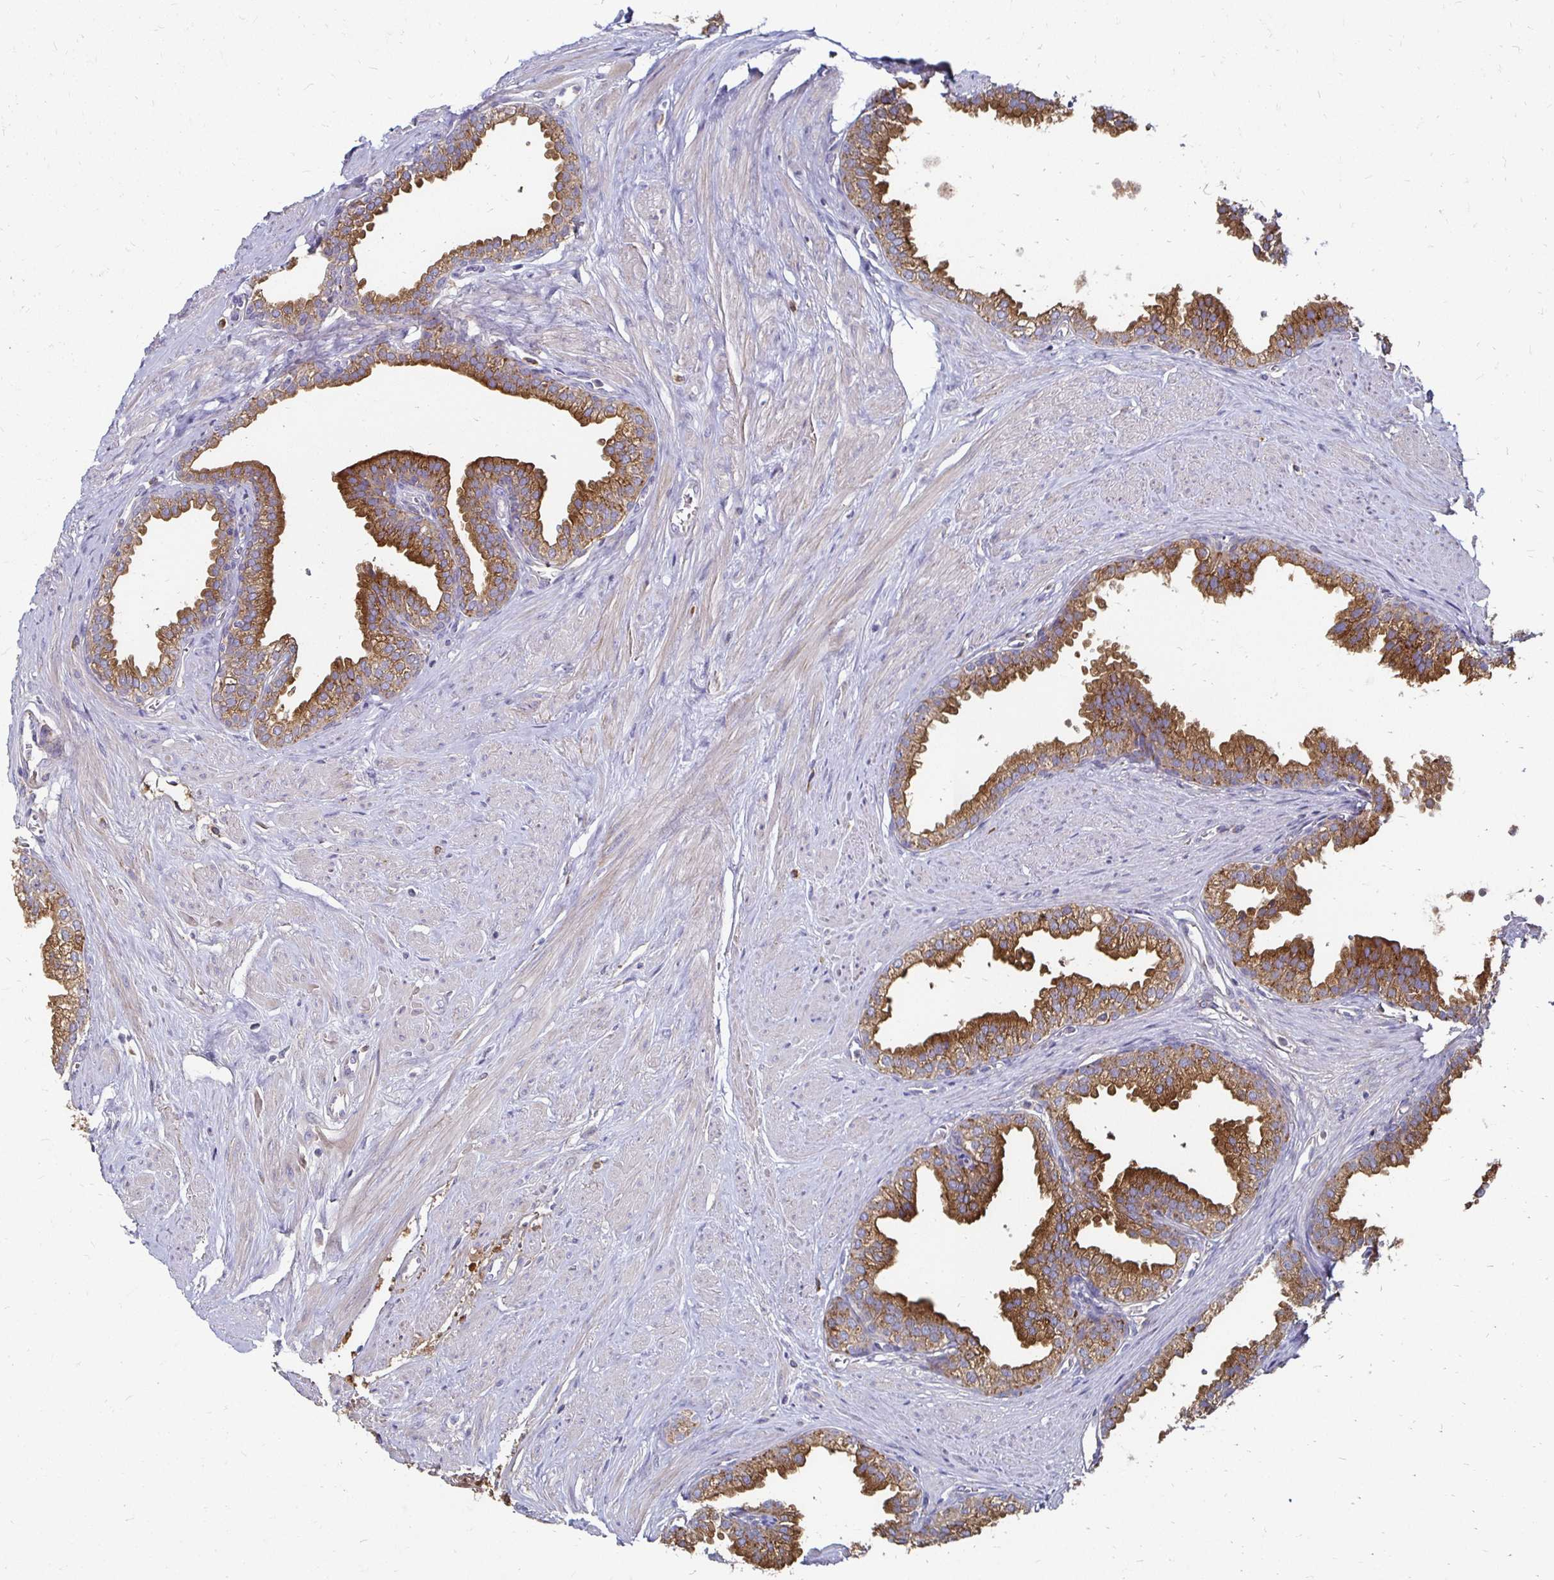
{"staining": {"intensity": "strong", "quantity": ">75%", "location": "cytoplasmic/membranous"}, "tissue": "prostate", "cell_type": "Glandular cells", "image_type": "normal", "snomed": [{"axis": "morphology", "description": "Normal tissue, NOS"}, {"axis": "topography", "description": "Prostate"}, {"axis": "topography", "description": "Peripheral nerve tissue"}], "caption": "This image shows immunohistochemistry staining of unremarkable prostate, with high strong cytoplasmic/membranous staining in about >75% of glandular cells.", "gene": "NCSTN", "patient": {"sex": "male", "age": 55}}